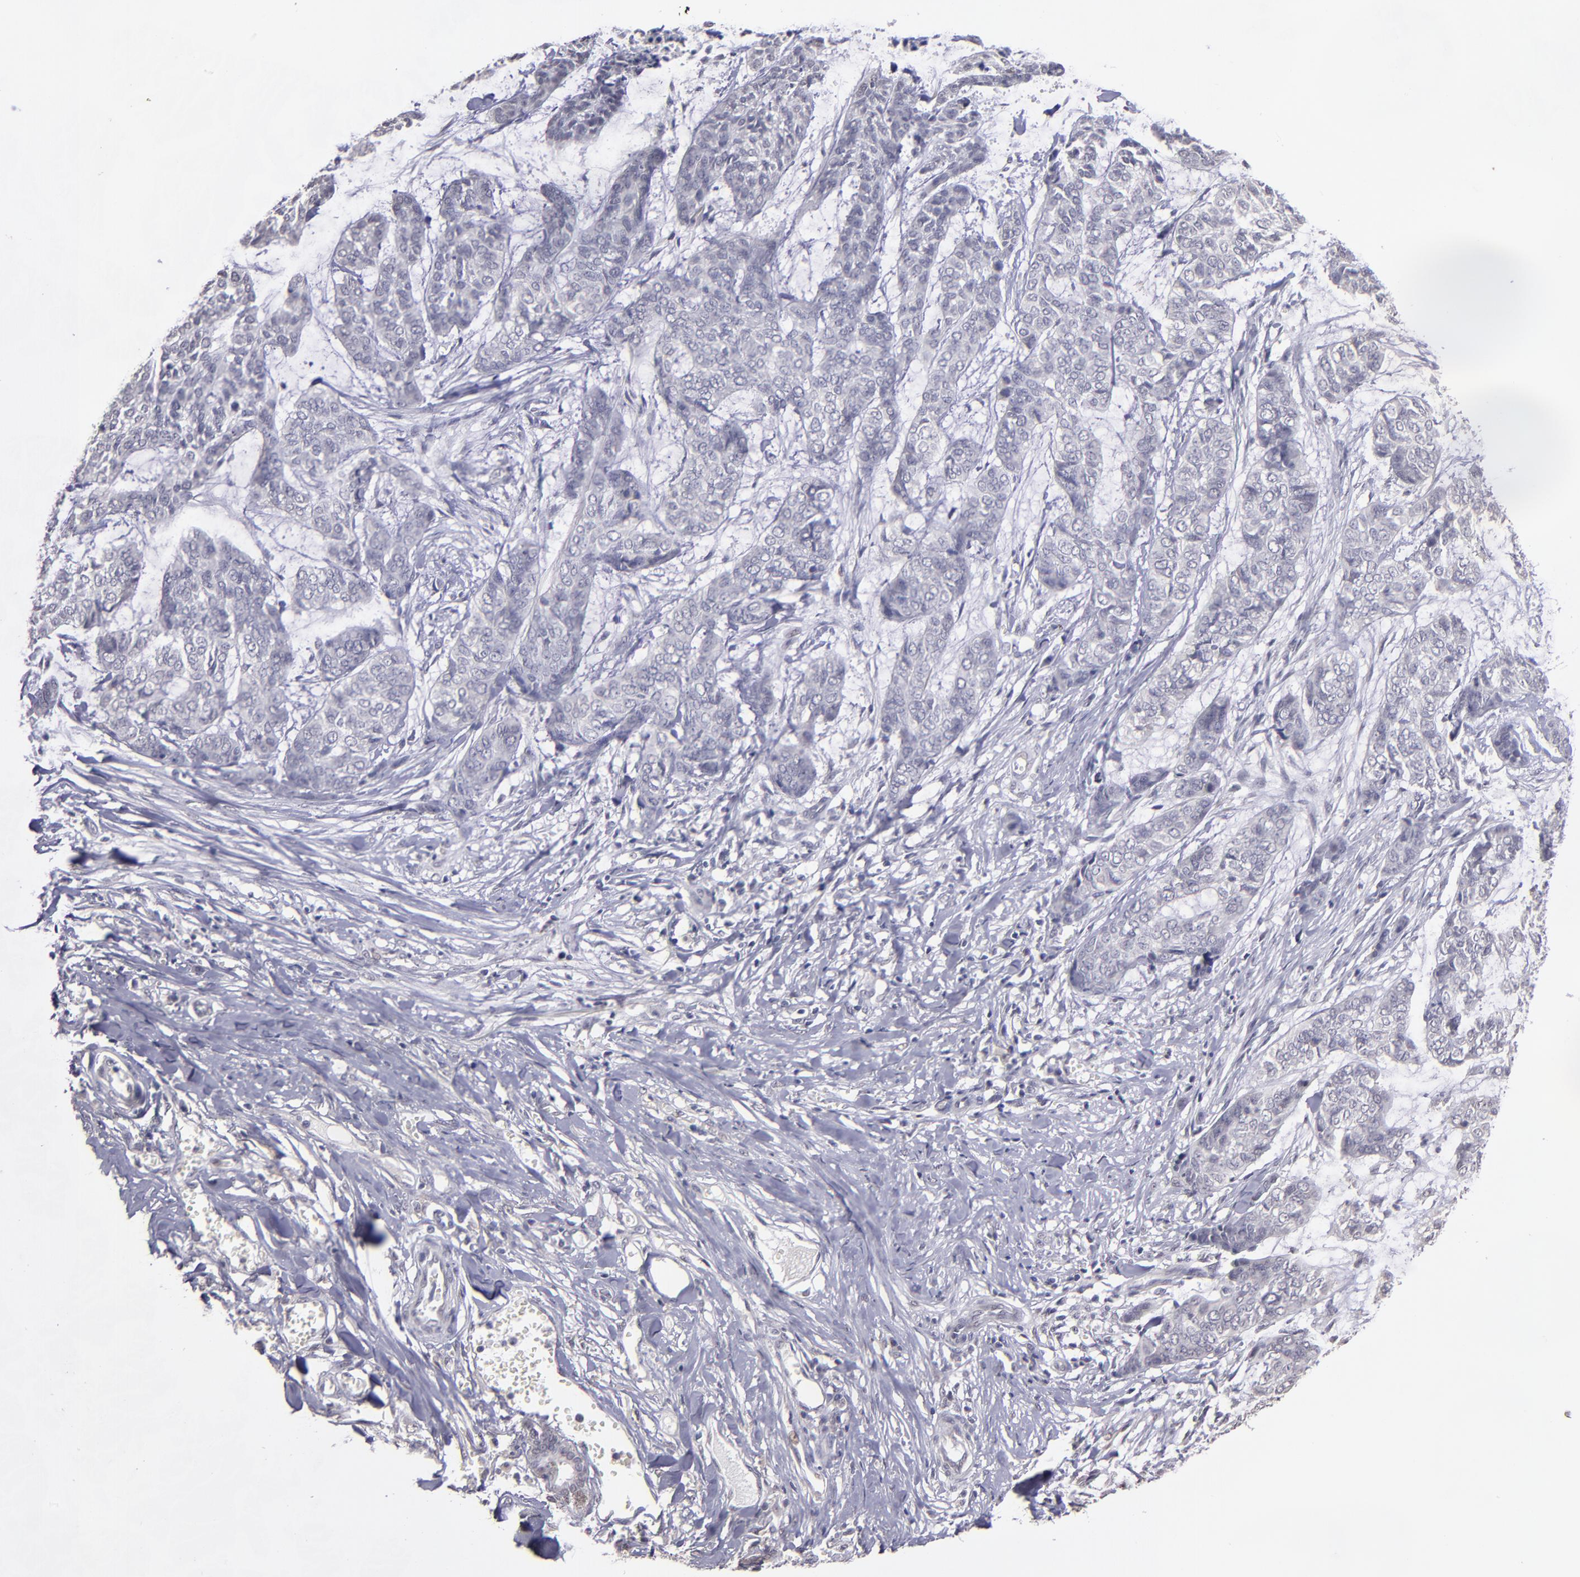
{"staining": {"intensity": "negative", "quantity": "none", "location": "none"}, "tissue": "skin cancer", "cell_type": "Tumor cells", "image_type": "cancer", "snomed": [{"axis": "morphology", "description": "Basal cell carcinoma"}, {"axis": "topography", "description": "Skin"}], "caption": "Immunohistochemical staining of skin cancer (basal cell carcinoma) demonstrates no significant expression in tumor cells. (Stains: DAB immunohistochemistry with hematoxylin counter stain, Microscopy: brightfield microscopy at high magnification).", "gene": "NRXN3", "patient": {"sex": "female", "age": 64}}